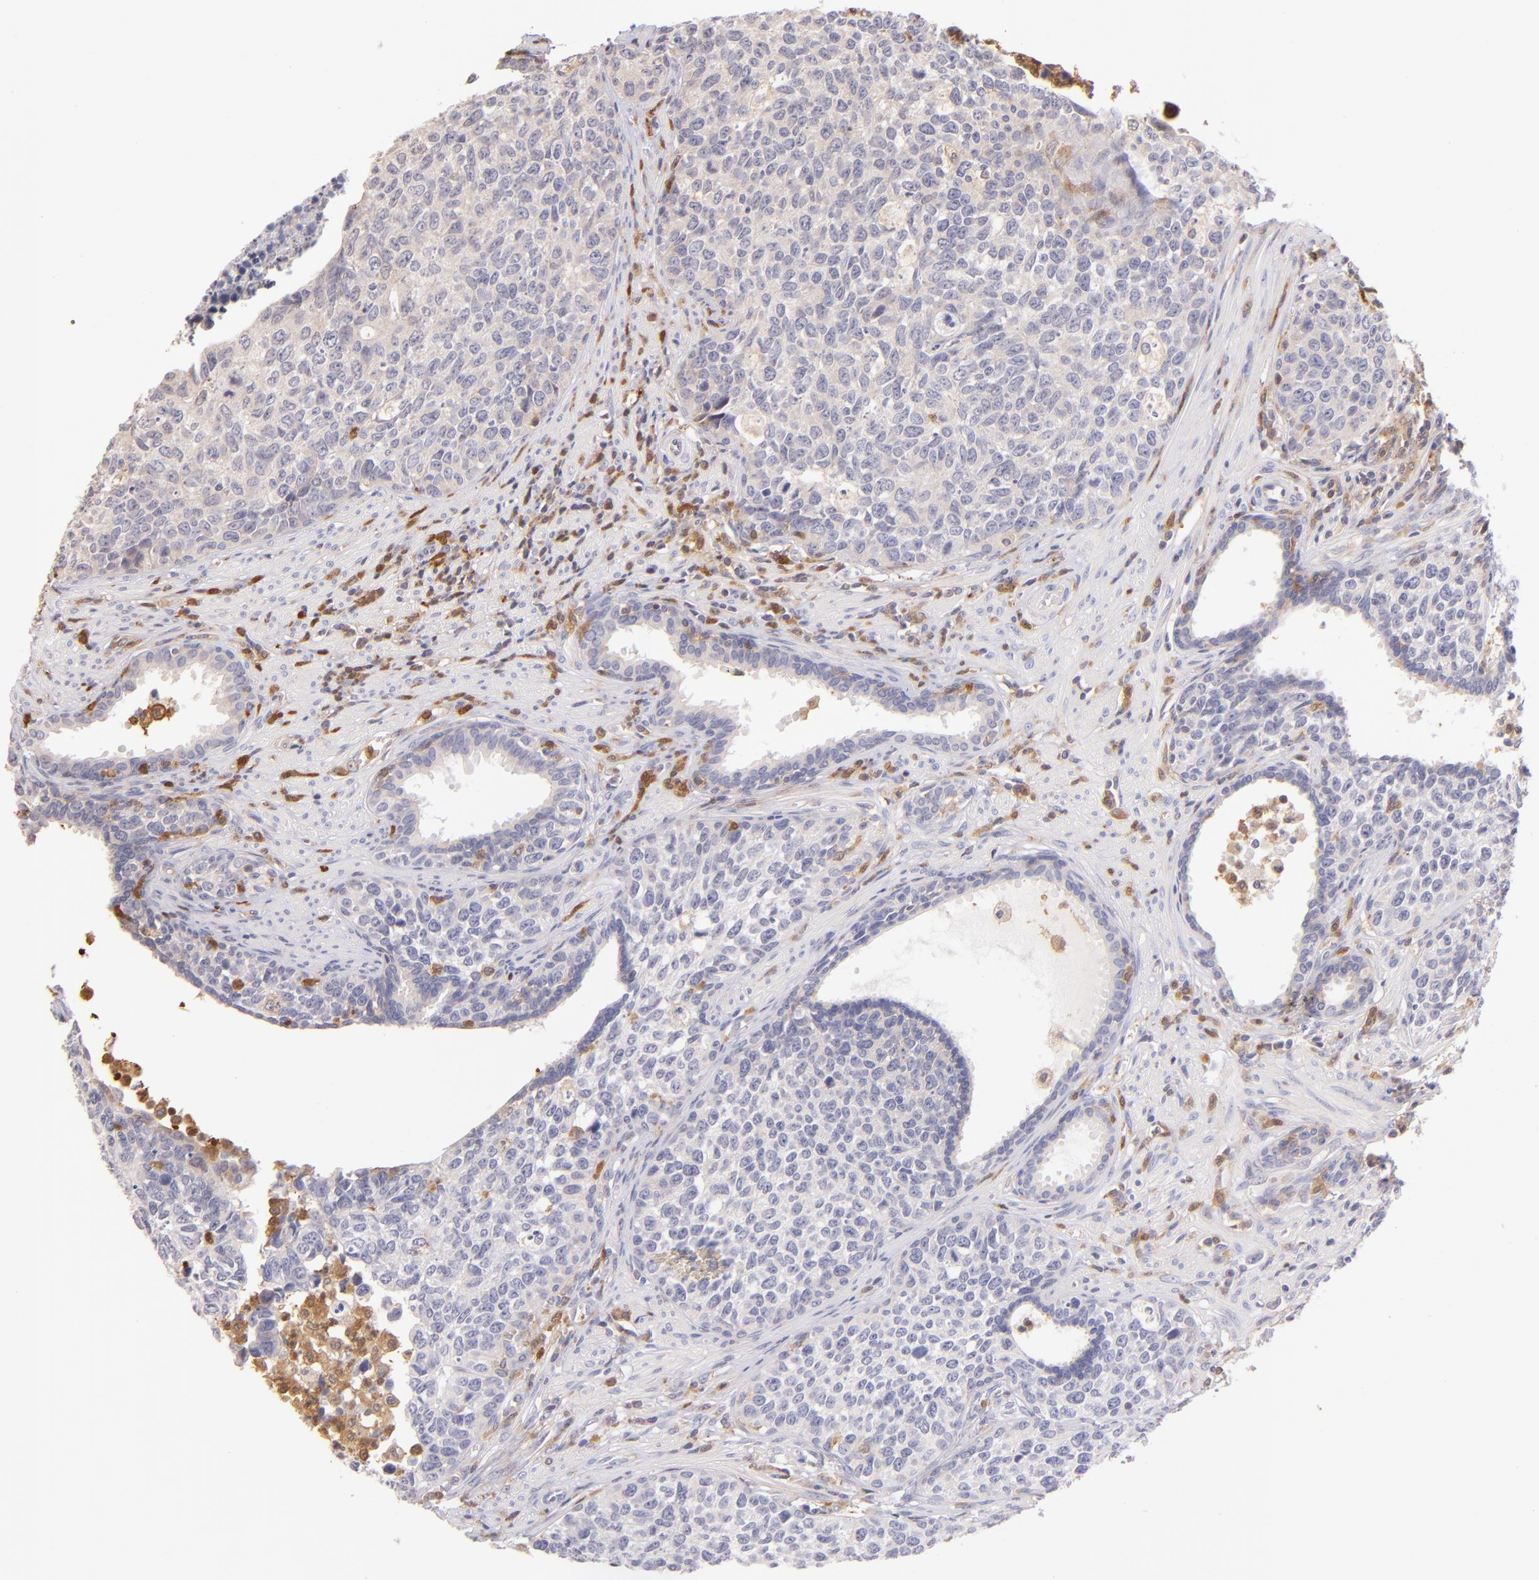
{"staining": {"intensity": "weak", "quantity": "25%-75%", "location": "cytoplasmic/membranous"}, "tissue": "urothelial cancer", "cell_type": "Tumor cells", "image_type": "cancer", "snomed": [{"axis": "morphology", "description": "Urothelial carcinoma, High grade"}, {"axis": "topography", "description": "Urinary bladder"}], "caption": "High-grade urothelial carcinoma stained with a protein marker exhibits weak staining in tumor cells.", "gene": "BTK", "patient": {"sex": "male", "age": 81}}